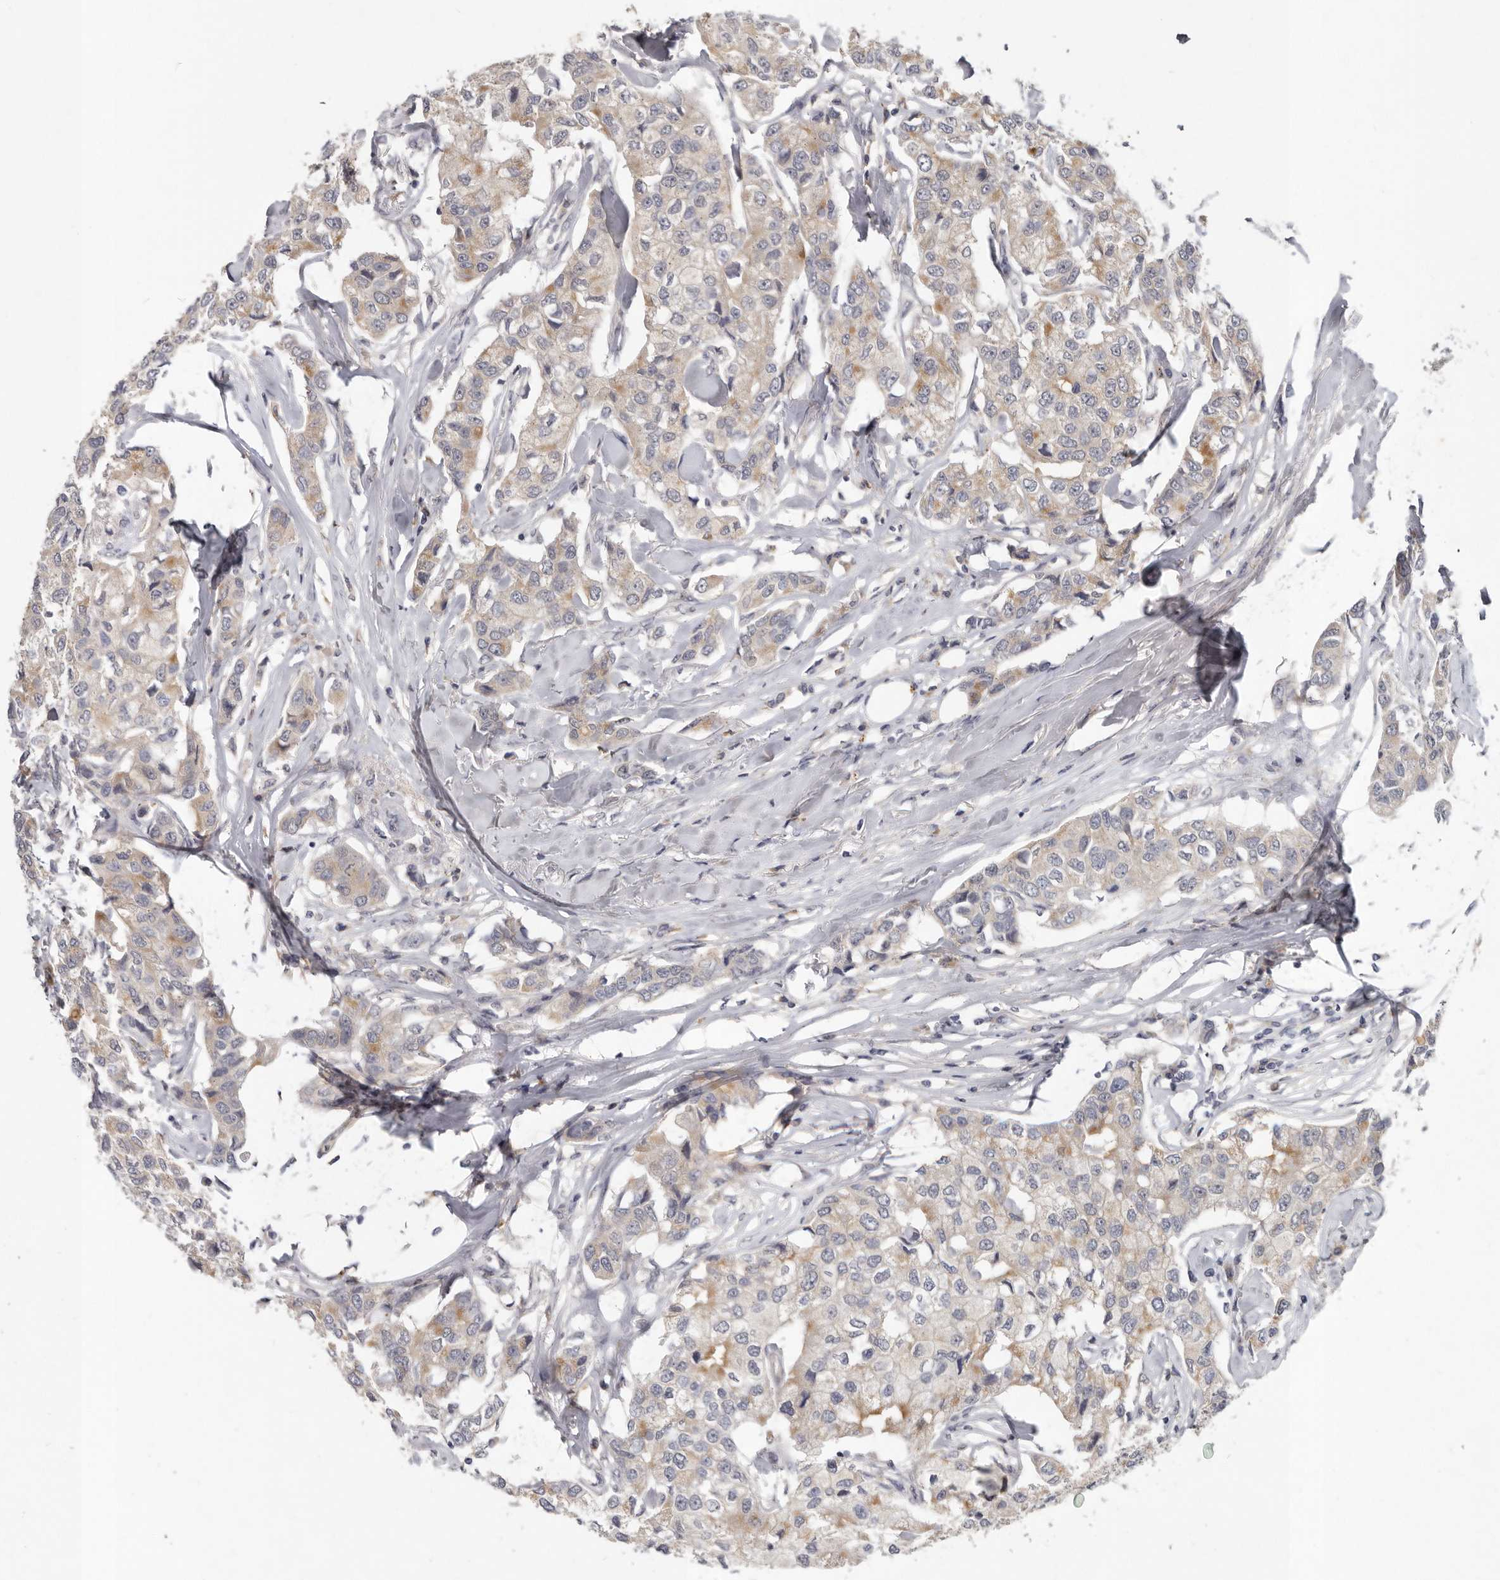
{"staining": {"intensity": "weak", "quantity": "<25%", "location": "cytoplasmic/membranous"}, "tissue": "breast cancer", "cell_type": "Tumor cells", "image_type": "cancer", "snomed": [{"axis": "morphology", "description": "Duct carcinoma"}, {"axis": "topography", "description": "Breast"}], "caption": "Breast cancer was stained to show a protein in brown. There is no significant staining in tumor cells.", "gene": "SLC22A1", "patient": {"sex": "female", "age": 80}}